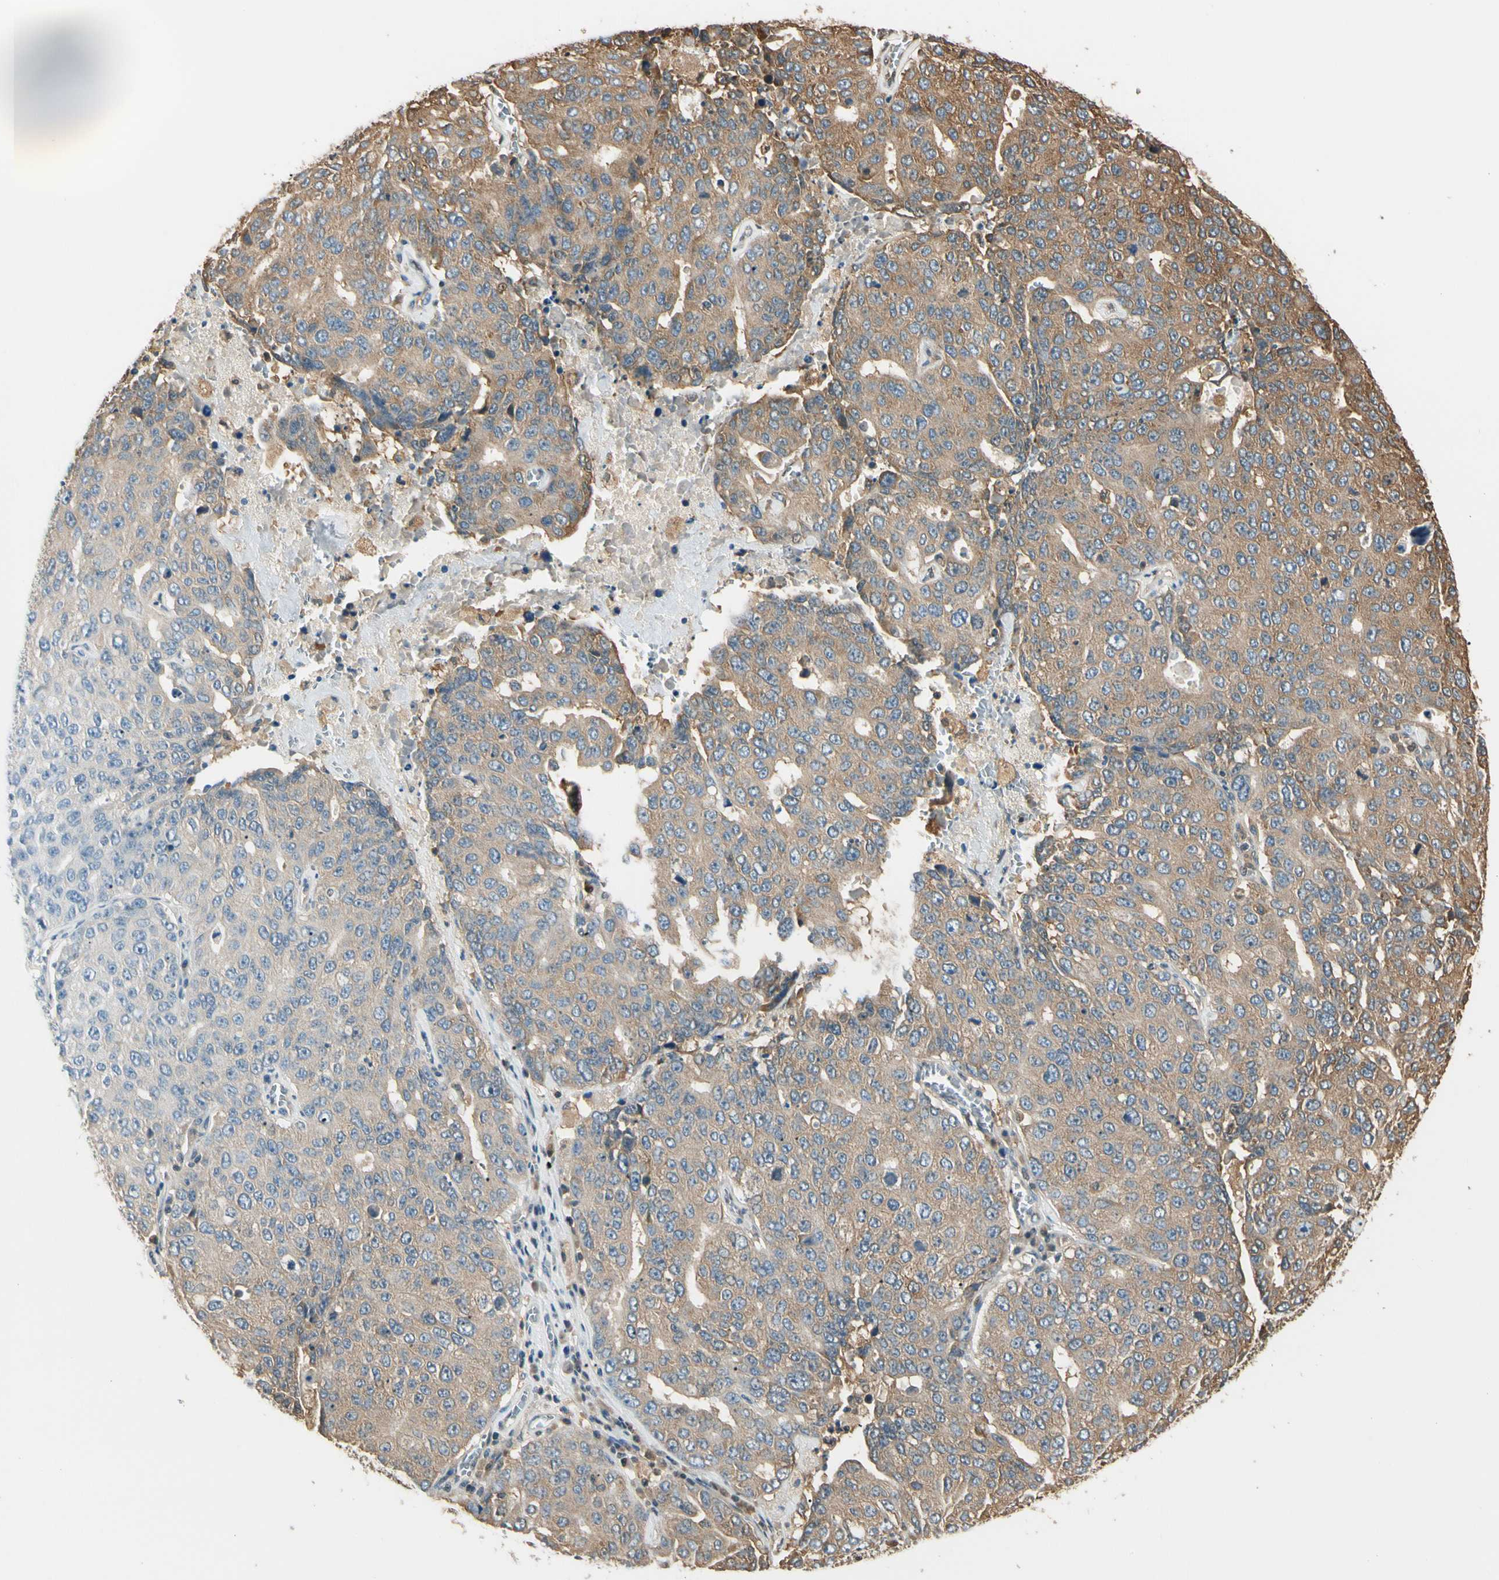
{"staining": {"intensity": "weak", "quantity": ">75%", "location": "cytoplasmic/membranous"}, "tissue": "ovarian cancer", "cell_type": "Tumor cells", "image_type": "cancer", "snomed": [{"axis": "morphology", "description": "Carcinoma, endometroid"}, {"axis": "topography", "description": "Ovary"}], "caption": "A histopathology image of human ovarian cancer stained for a protein shows weak cytoplasmic/membranous brown staining in tumor cells.", "gene": "PNCK", "patient": {"sex": "female", "age": 62}}